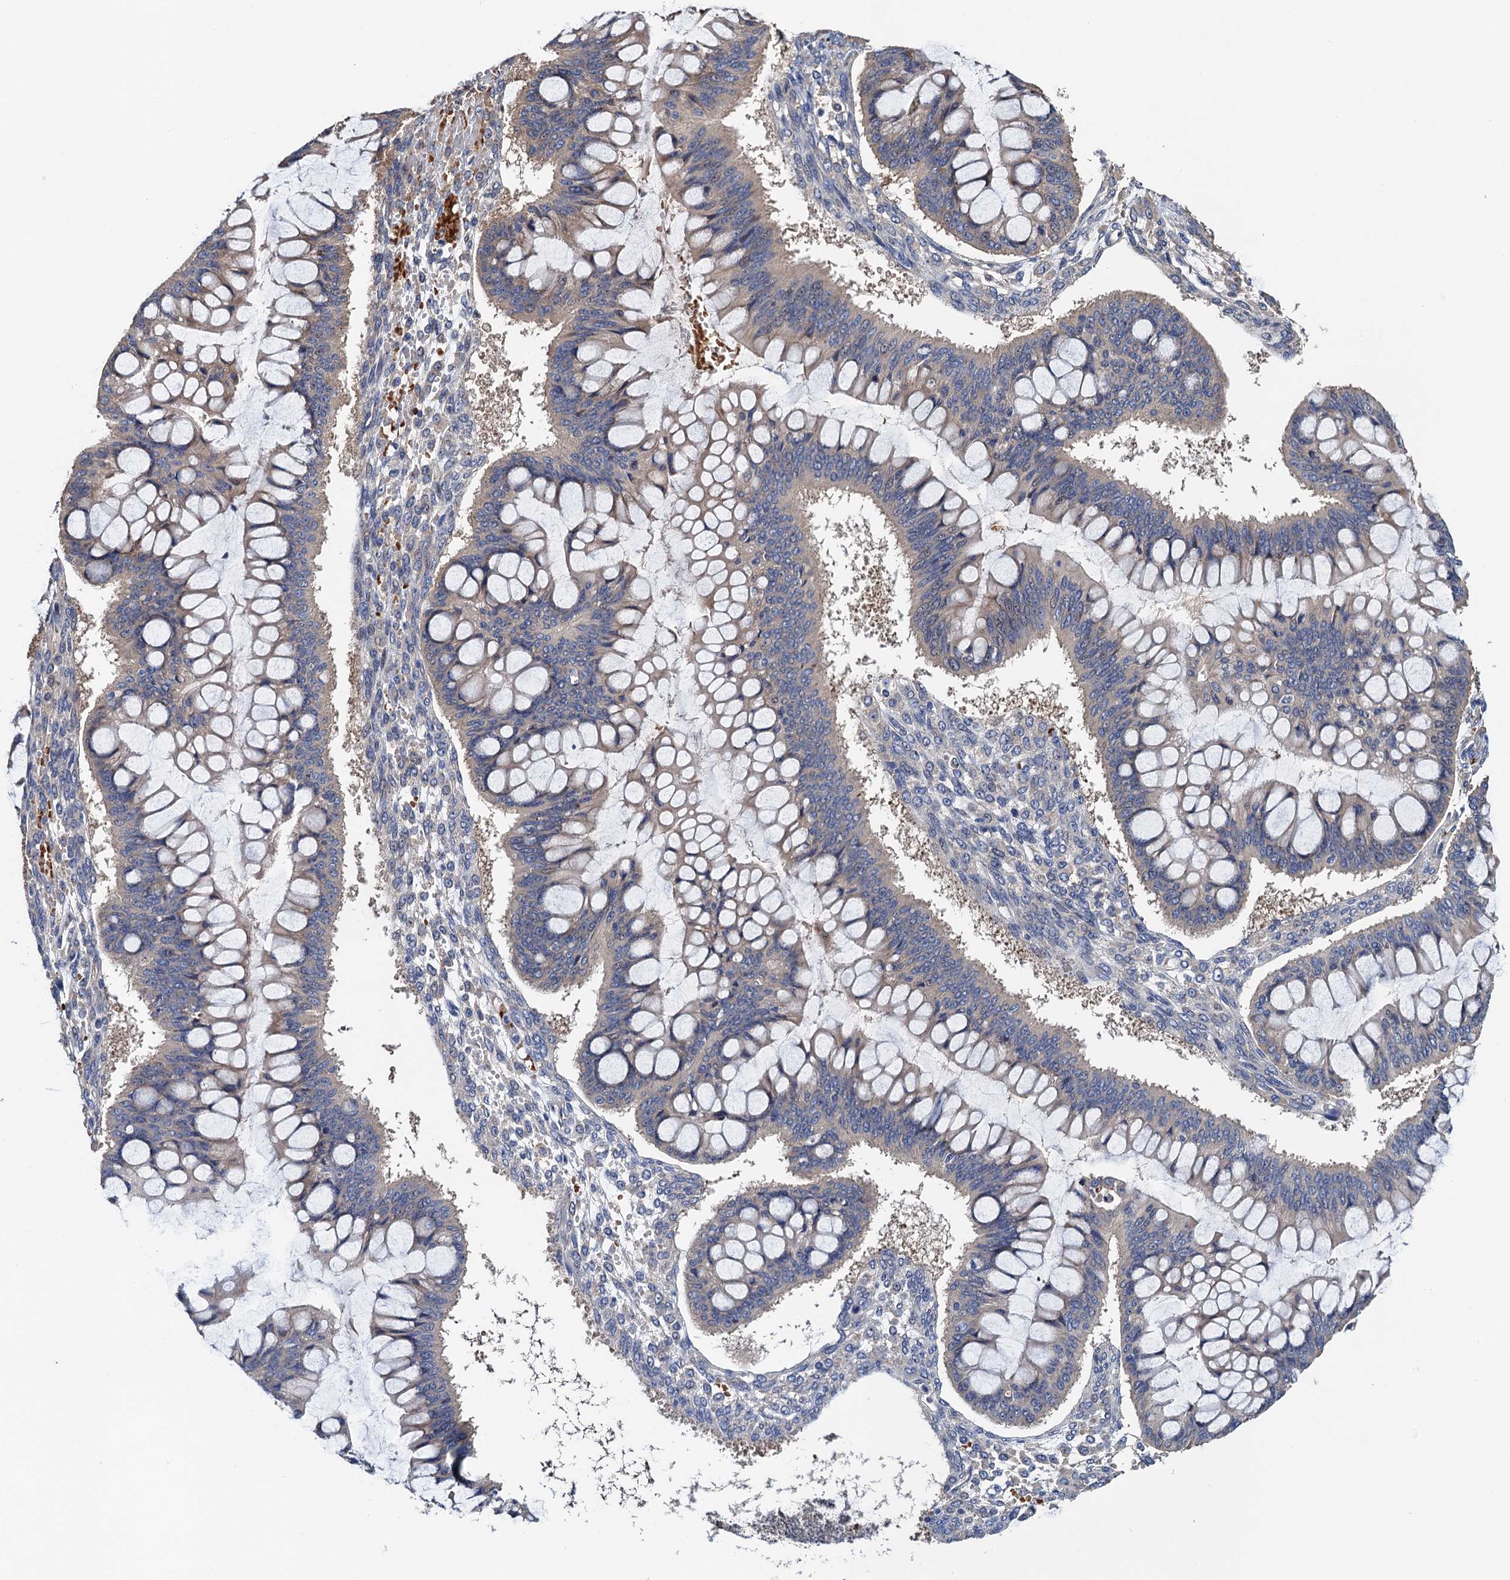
{"staining": {"intensity": "weak", "quantity": "<25%", "location": "cytoplasmic/membranous"}, "tissue": "ovarian cancer", "cell_type": "Tumor cells", "image_type": "cancer", "snomed": [{"axis": "morphology", "description": "Cystadenocarcinoma, mucinous, NOS"}, {"axis": "topography", "description": "Ovary"}], "caption": "High power microscopy image of an IHC image of ovarian cancer, revealing no significant expression in tumor cells.", "gene": "TRMT112", "patient": {"sex": "female", "age": 73}}